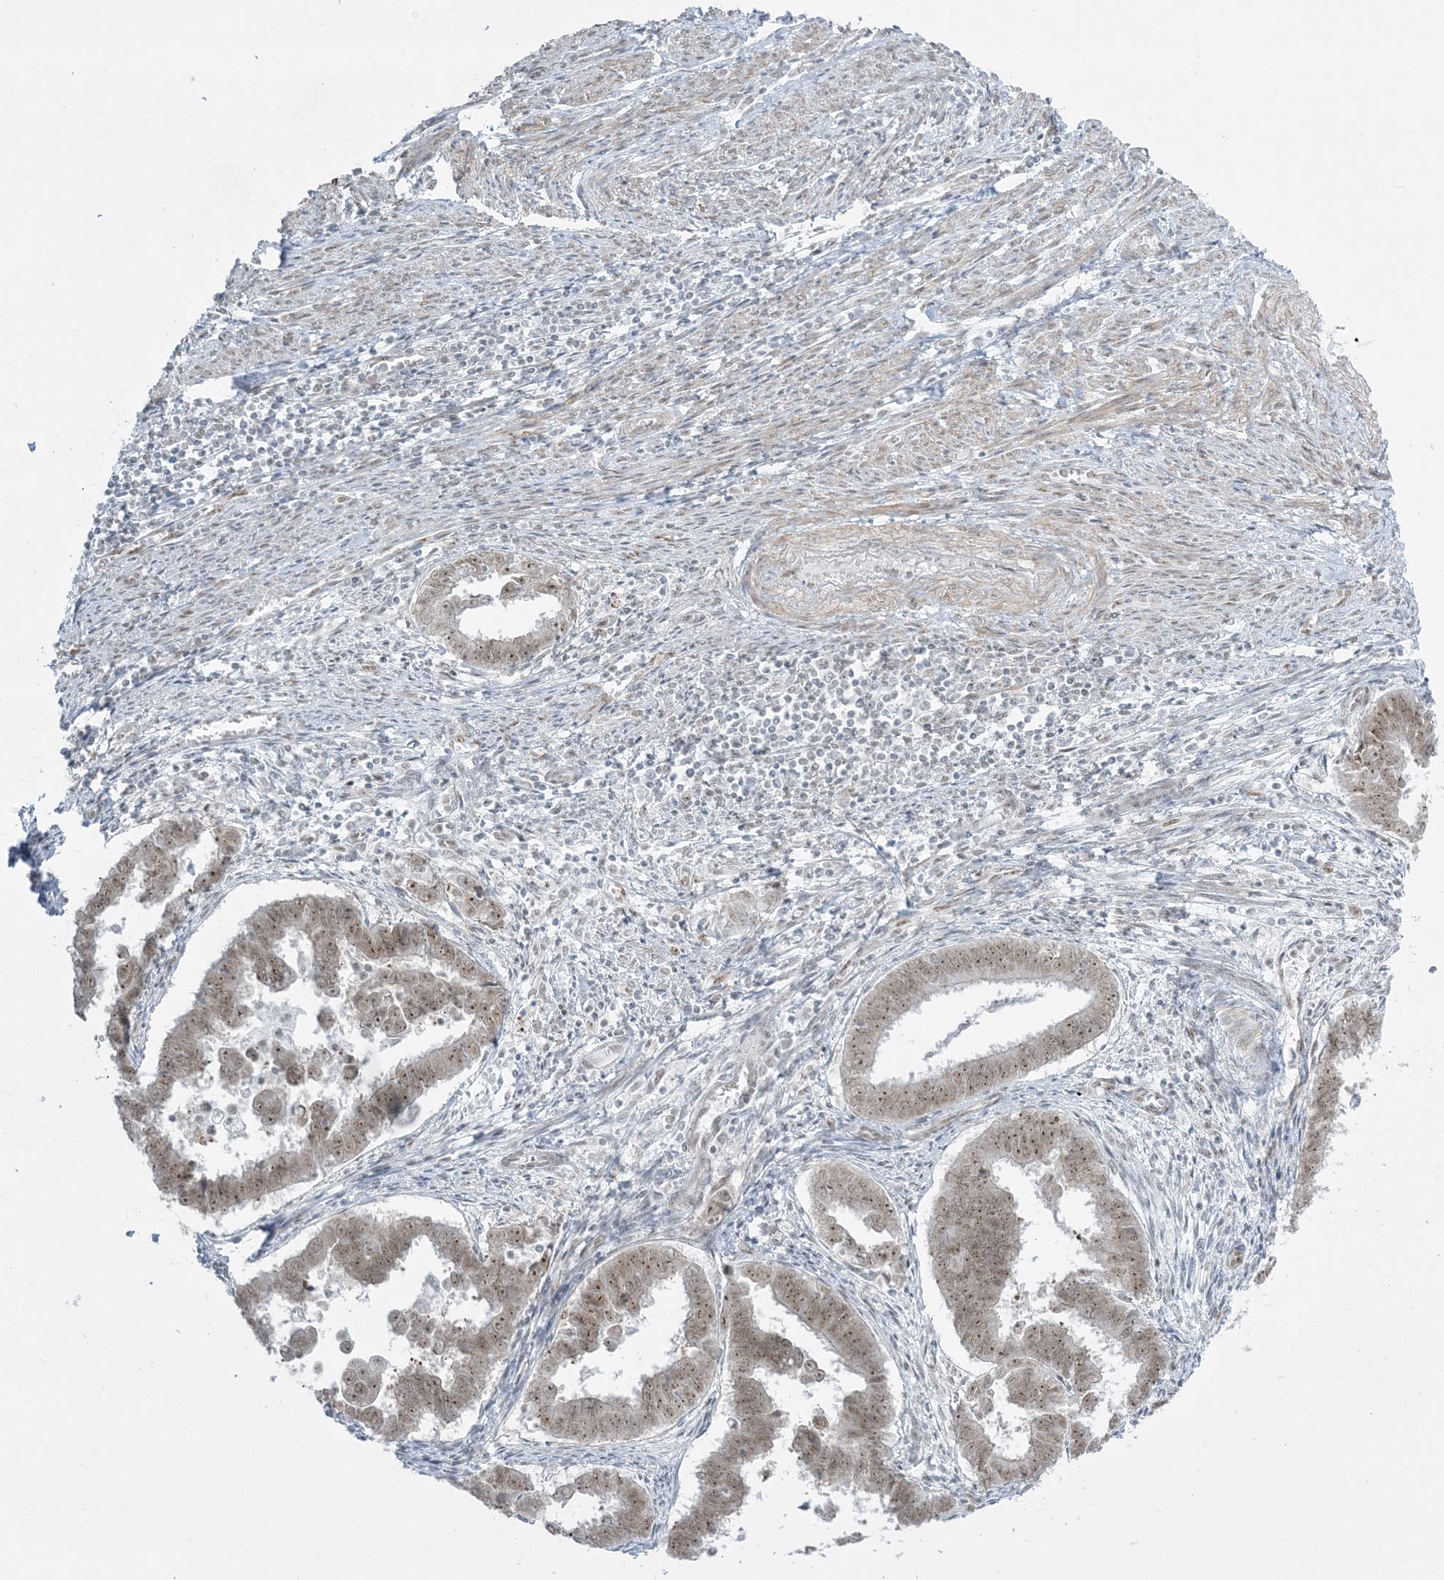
{"staining": {"intensity": "moderate", "quantity": ">75%", "location": "nuclear"}, "tissue": "endometrial cancer", "cell_type": "Tumor cells", "image_type": "cancer", "snomed": [{"axis": "morphology", "description": "Adenocarcinoma, NOS"}, {"axis": "topography", "description": "Endometrium"}], "caption": "Immunohistochemical staining of human adenocarcinoma (endometrial) demonstrates medium levels of moderate nuclear protein positivity in approximately >75% of tumor cells.", "gene": "ZNF787", "patient": {"sex": "female", "age": 75}}